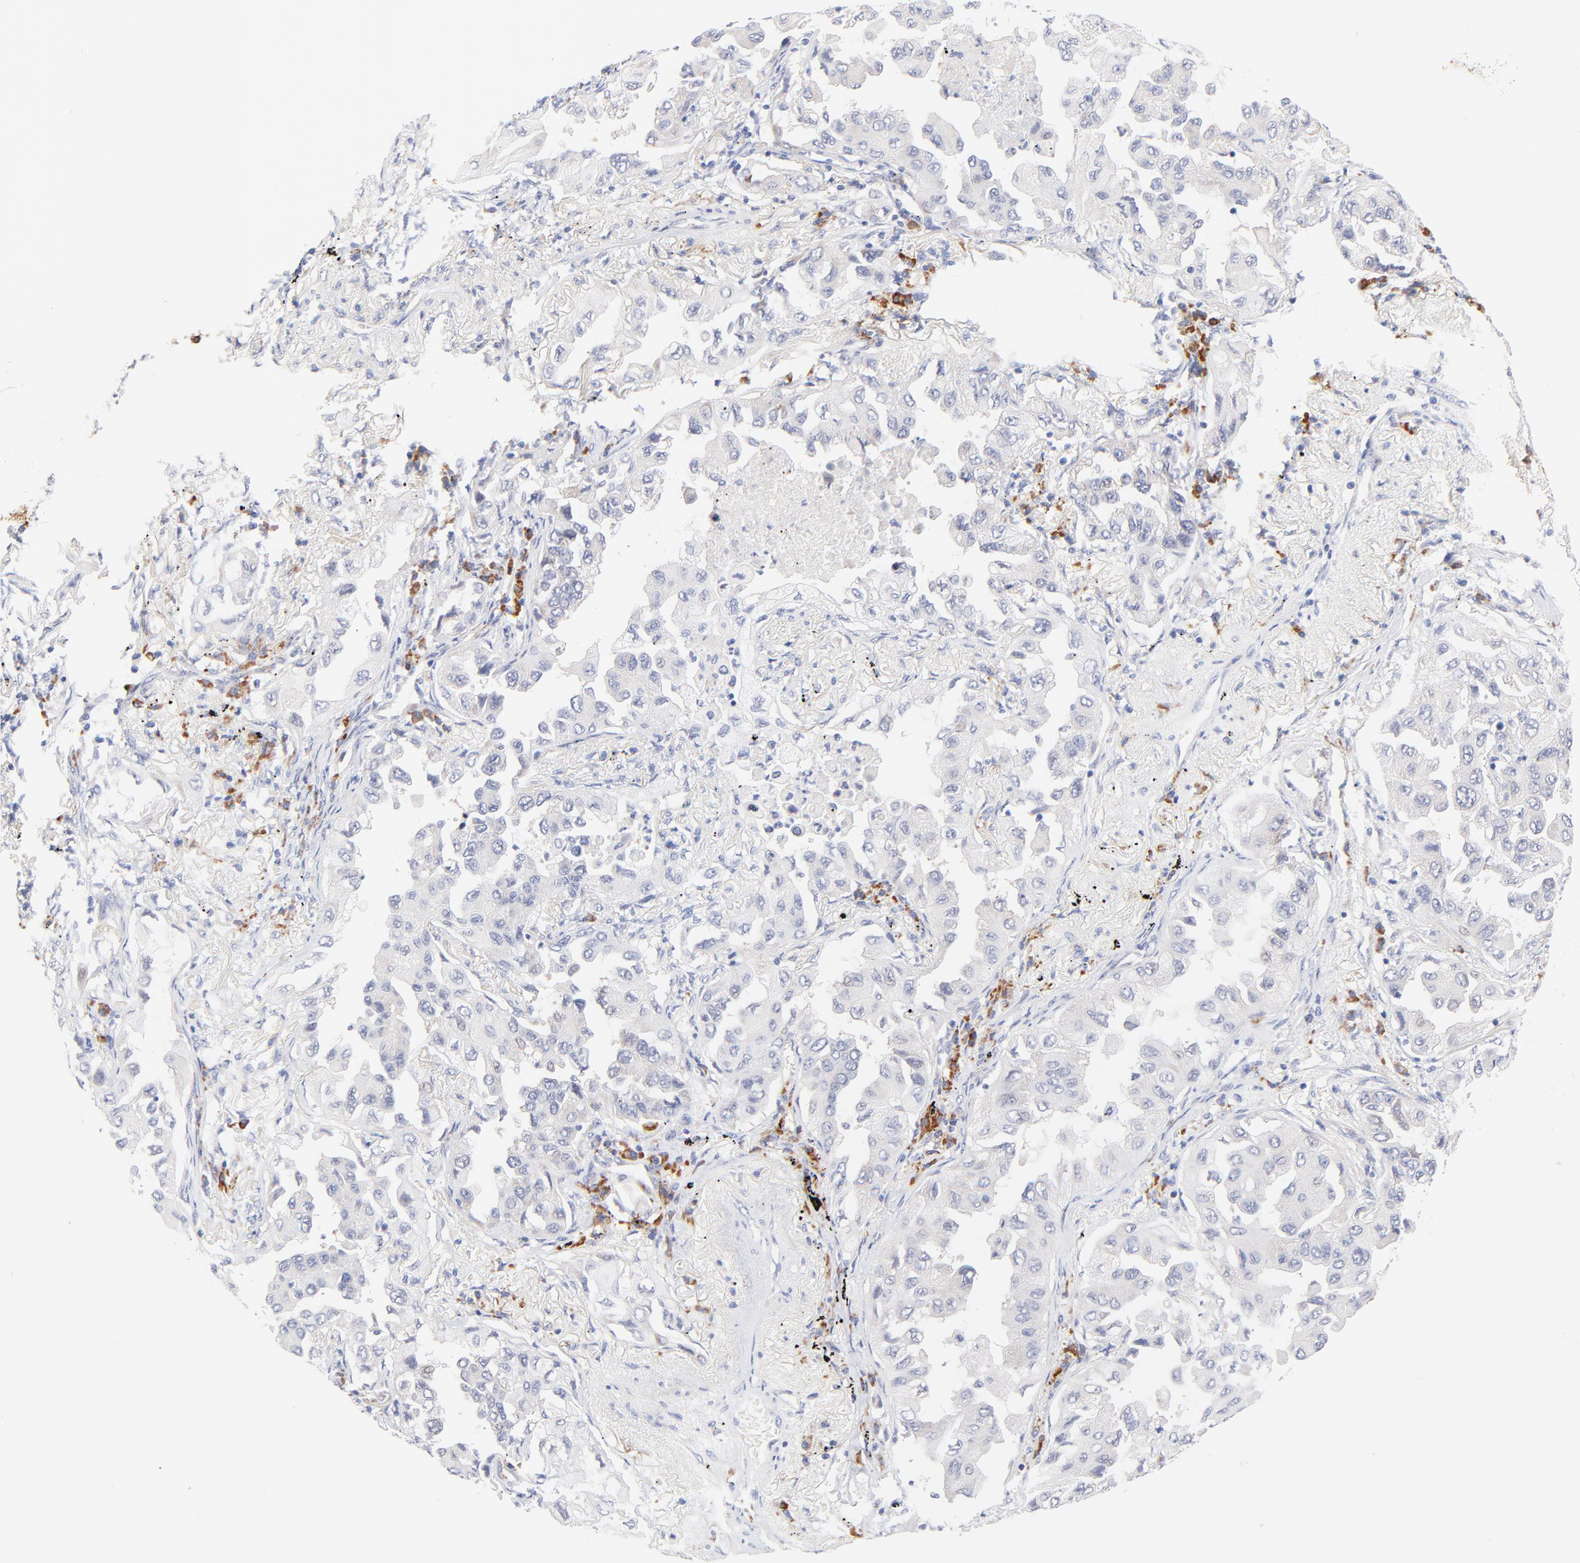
{"staining": {"intensity": "negative", "quantity": "none", "location": "none"}, "tissue": "lung cancer", "cell_type": "Tumor cells", "image_type": "cancer", "snomed": [{"axis": "morphology", "description": "Adenocarcinoma, NOS"}, {"axis": "topography", "description": "Lung"}], "caption": "High power microscopy micrograph of an immunohistochemistry histopathology image of adenocarcinoma (lung), revealing no significant staining in tumor cells.", "gene": "AFF2", "patient": {"sex": "female", "age": 65}}